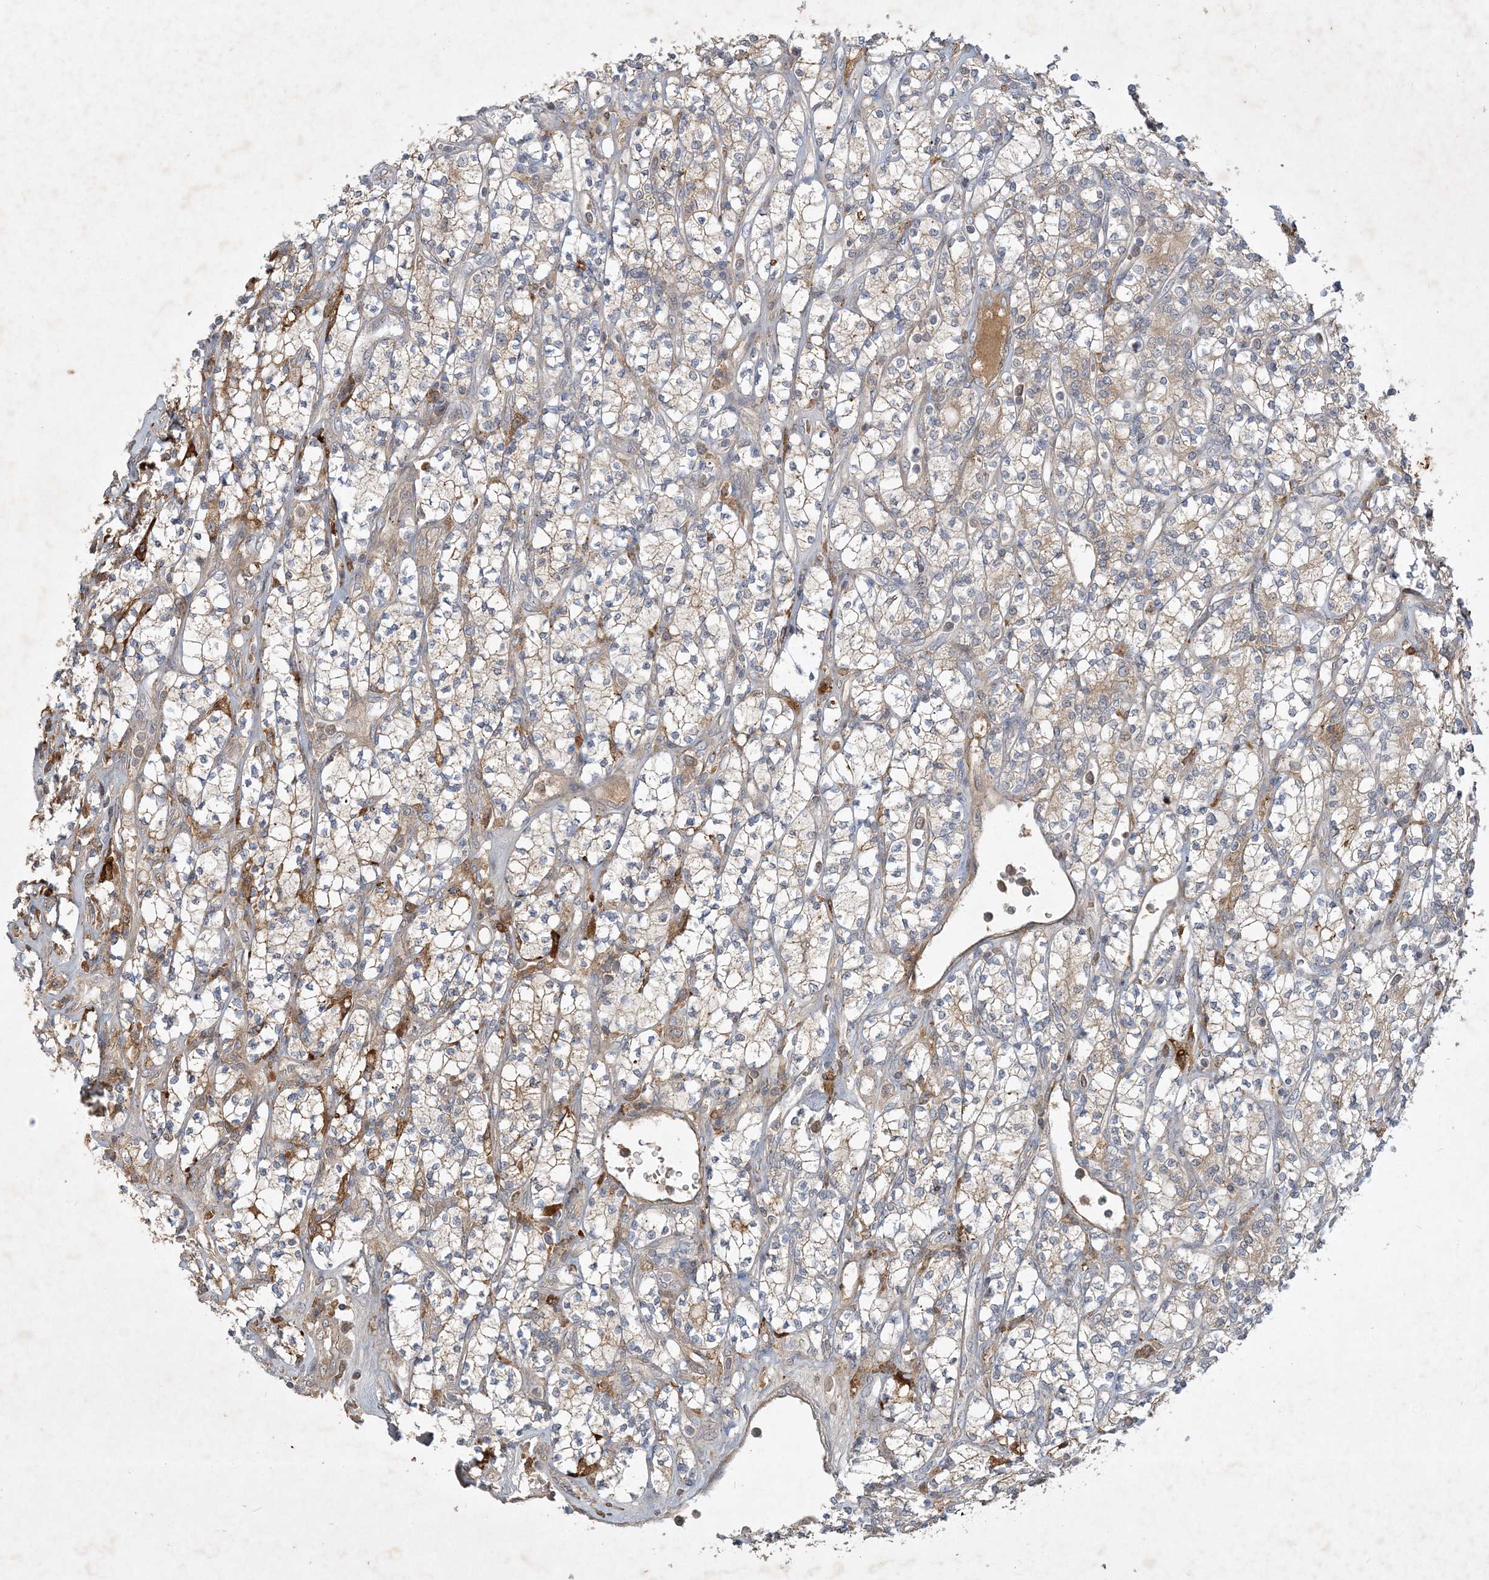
{"staining": {"intensity": "weak", "quantity": "25%-75%", "location": "cytoplasmic/membranous"}, "tissue": "renal cancer", "cell_type": "Tumor cells", "image_type": "cancer", "snomed": [{"axis": "morphology", "description": "Adenocarcinoma, NOS"}, {"axis": "topography", "description": "Kidney"}], "caption": "The immunohistochemical stain labels weak cytoplasmic/membranous expression in tumor cells of adenocarcinoma (renal) tissue. (Brightfield microscopy of DAB IHC at high magnification).", "gene": "THG1L", "patient": {"sex": "male", "age": 77}}